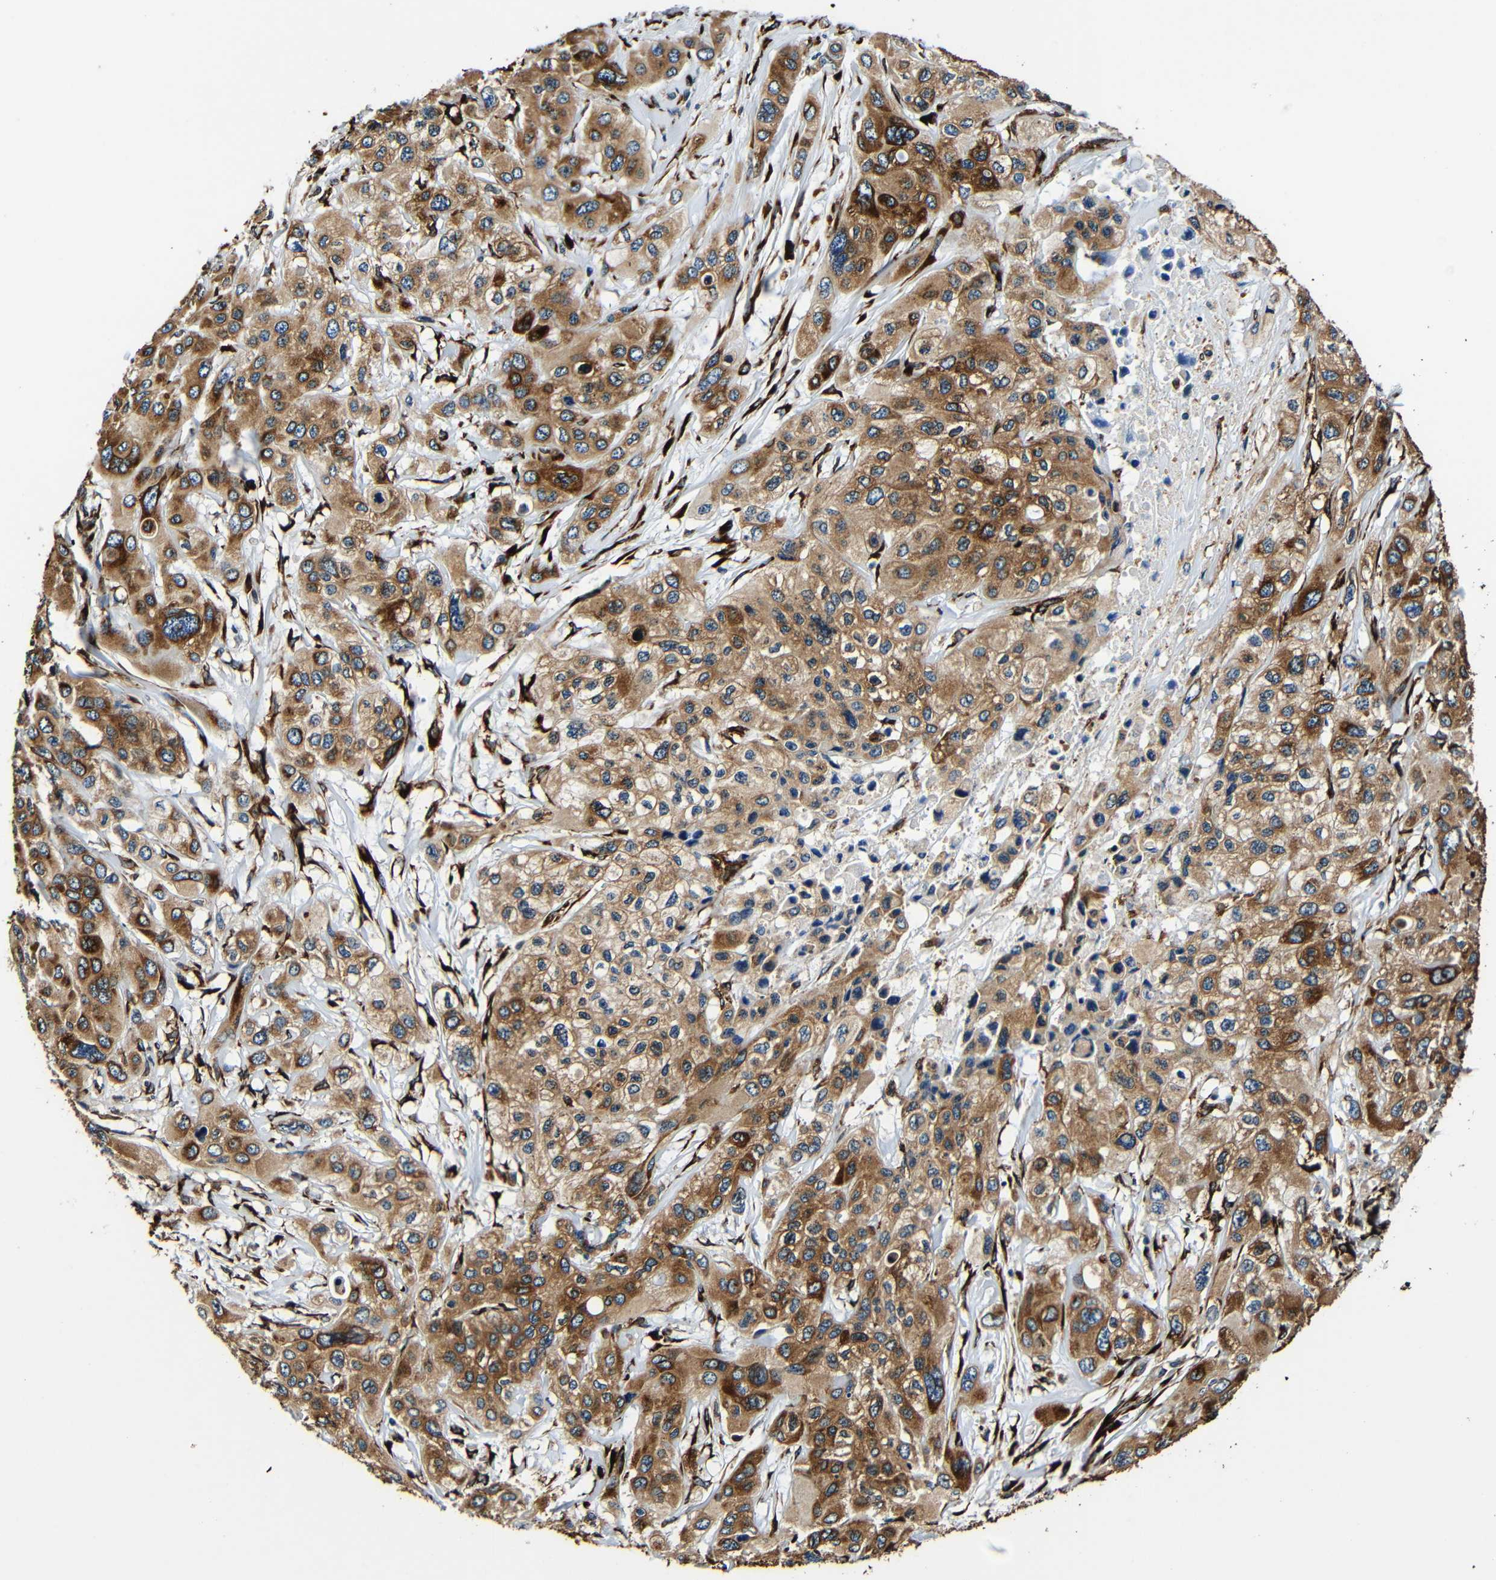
{"staining": {"intensity": "moderate", "quantity": ">75%", "location": "cytoplasmic/membranous"}, "tissue": "pancreatic cancer", "cell_type": "Tumor cells", "image_type": "cancer", "snomed": [{"axis": "morphology", "description": "Adenocarcinoma, NOS"}, {"axis": "topography", "description": "Pancreas"}], "caption": "The histopathology image displays immunohistochemical staining of adenocarcinoma (pancreatic). There is moderate cytoplasmic/membranous staining is seen in approximately >75% of tumor cells.", "gene": "RRBP1", "patient": {"sex": "male", "age": 73}}